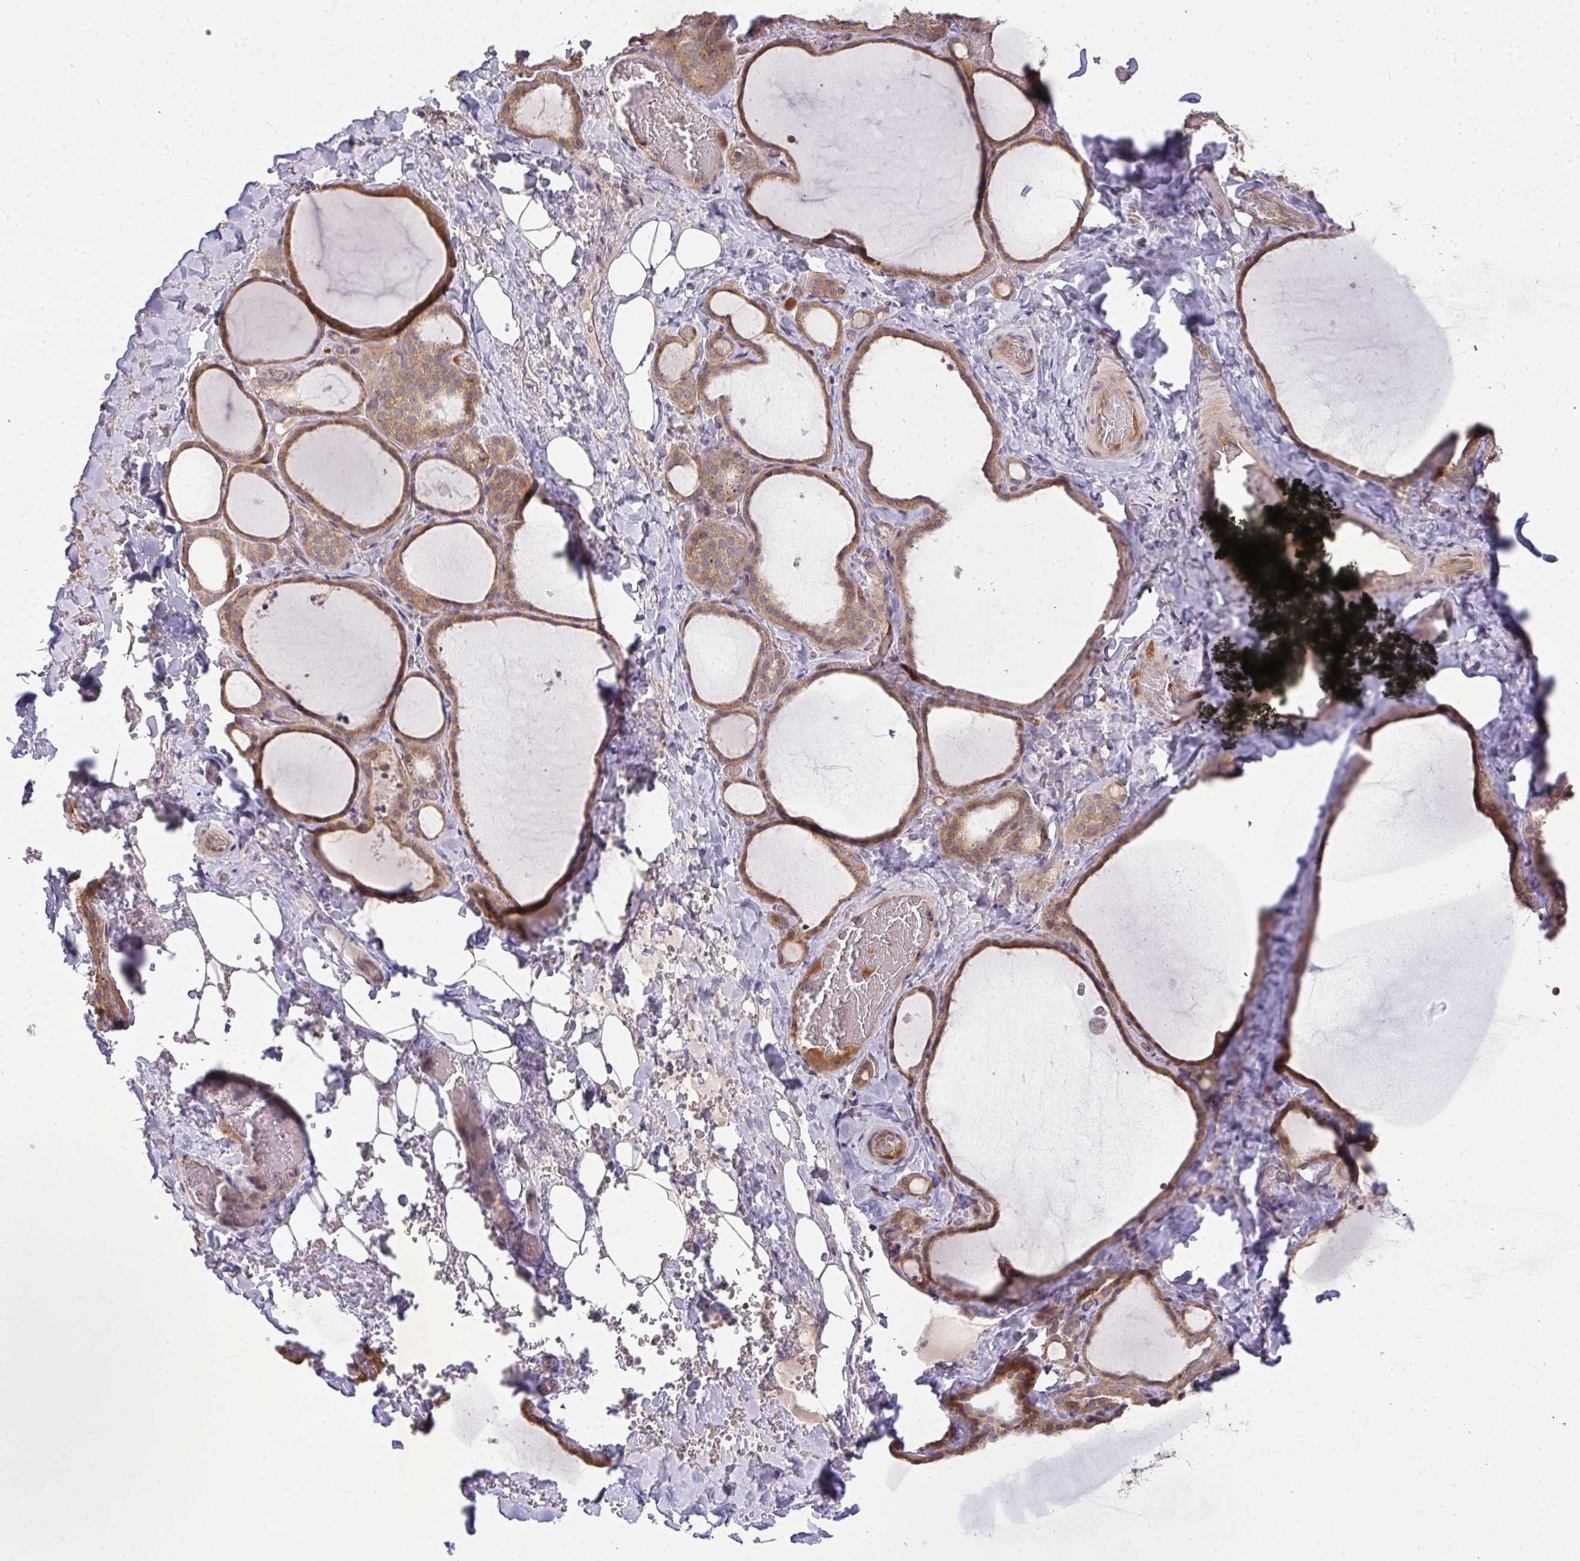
{"staining": {"intensity": "moderate", "quantity": ">75%", "location": "cytoplasmic/membranous"}, "tissue": "thyroid gland", "cell_type": "Glandular cells", "image_type": "normal", "snomed": [{"axis": "morphology", "description": "Normal tissue, NOS"}, {"axis": "topography", "description": "Thyroid gland"}], "caption": "Protein expression by immunohistochemistry (IHC) displays moderate cytoplasmic/membranous expression in about >75% of glandular cells in unremarkable thyroid gland.", "gene": "SLC9A6", "patient": {"sex": "female", "age": 22}}